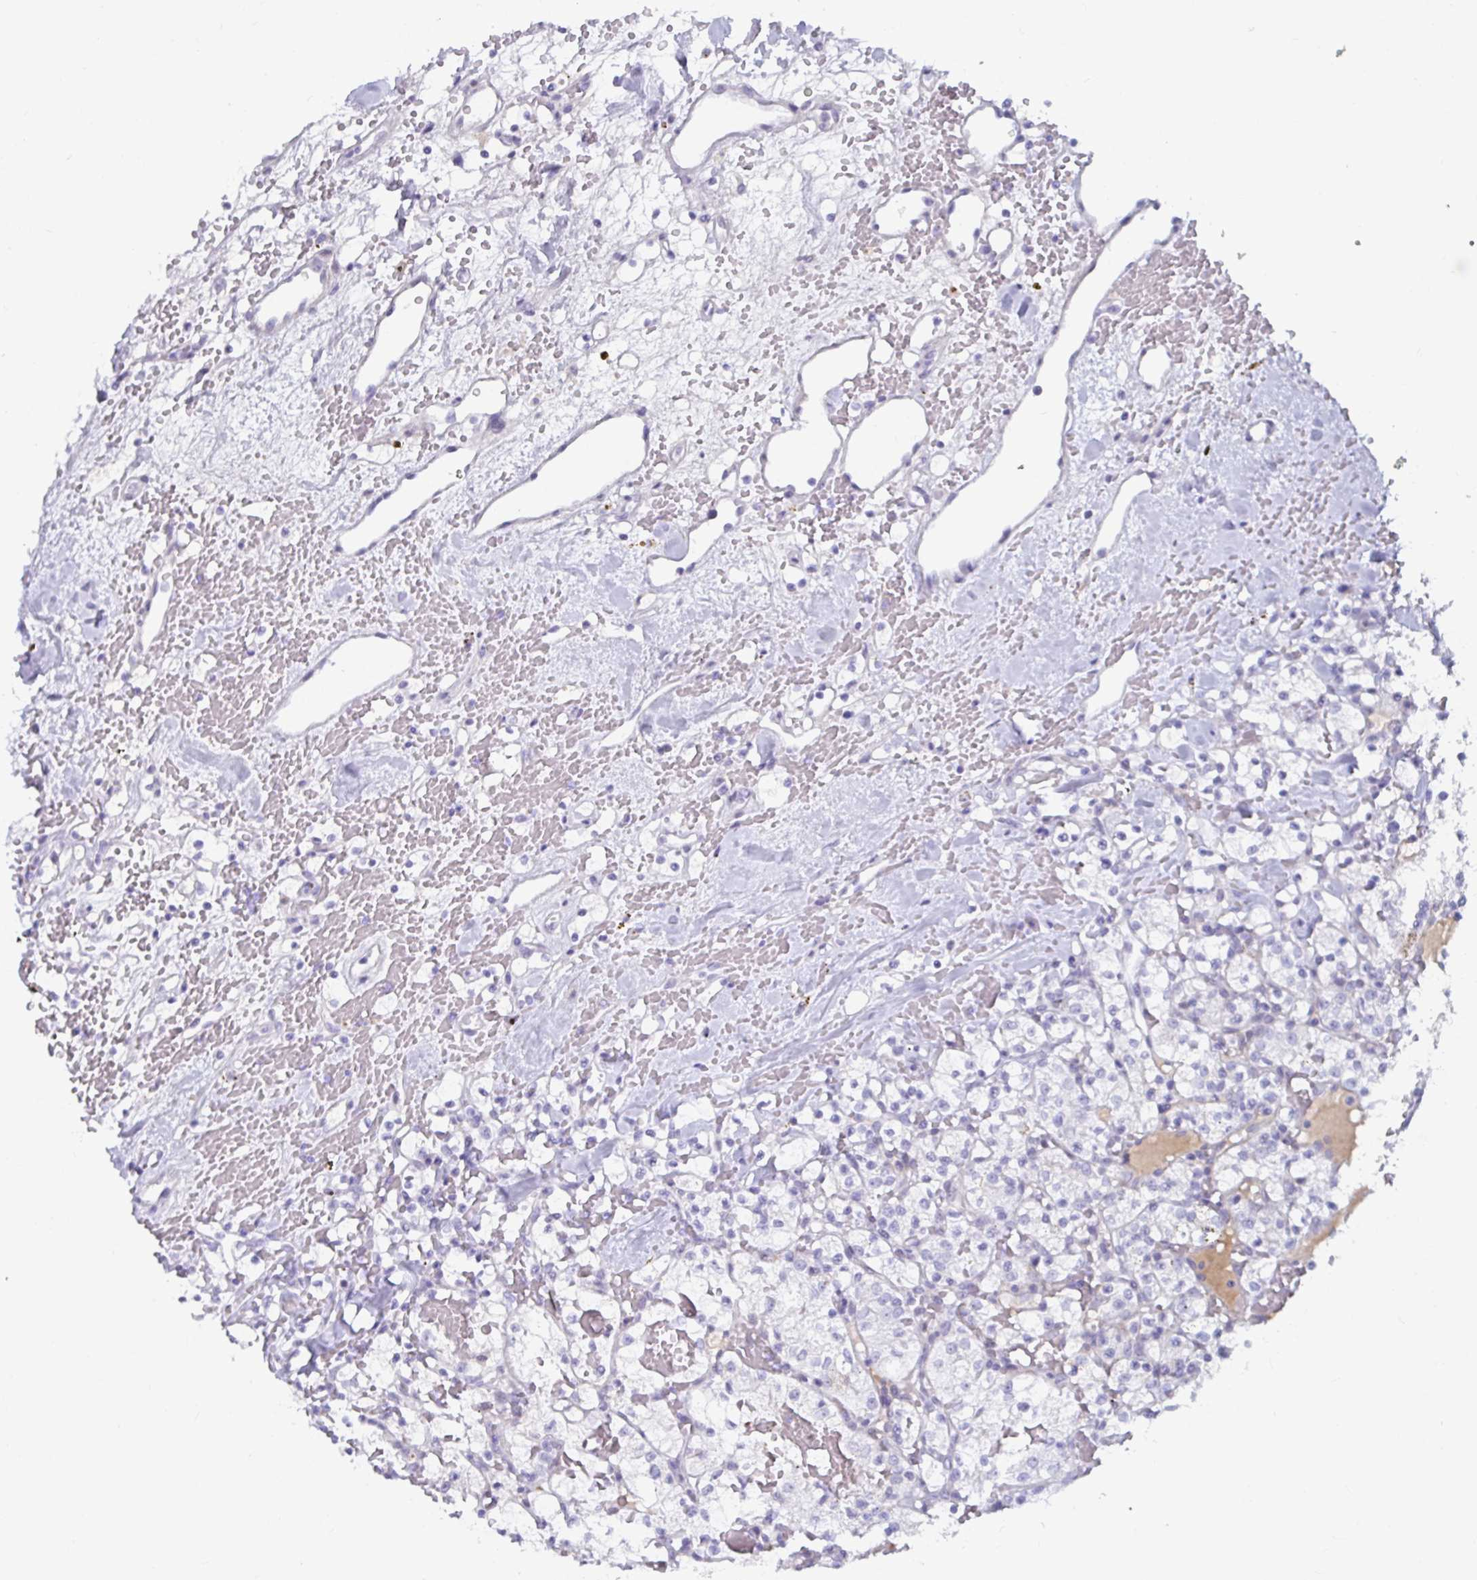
{"staining": {"intensity": "negative", "quantity": "none", "location": "none"}, "tissue": "renal cancer", "cell_type": "Tumor cells", "image_type": "cancer", "snomed": [{"axis": "morphology", "description": "Adenocarcinoma, NOS"}, {"axis": "topography", "description": "Kidney"}], "caption": "Immunohistochemical staining of adenocarcinoma (renal) reveals no significant expression in tumor cells.", "gene": "NPY", "patient": {"sex": "female", "age": 60}}